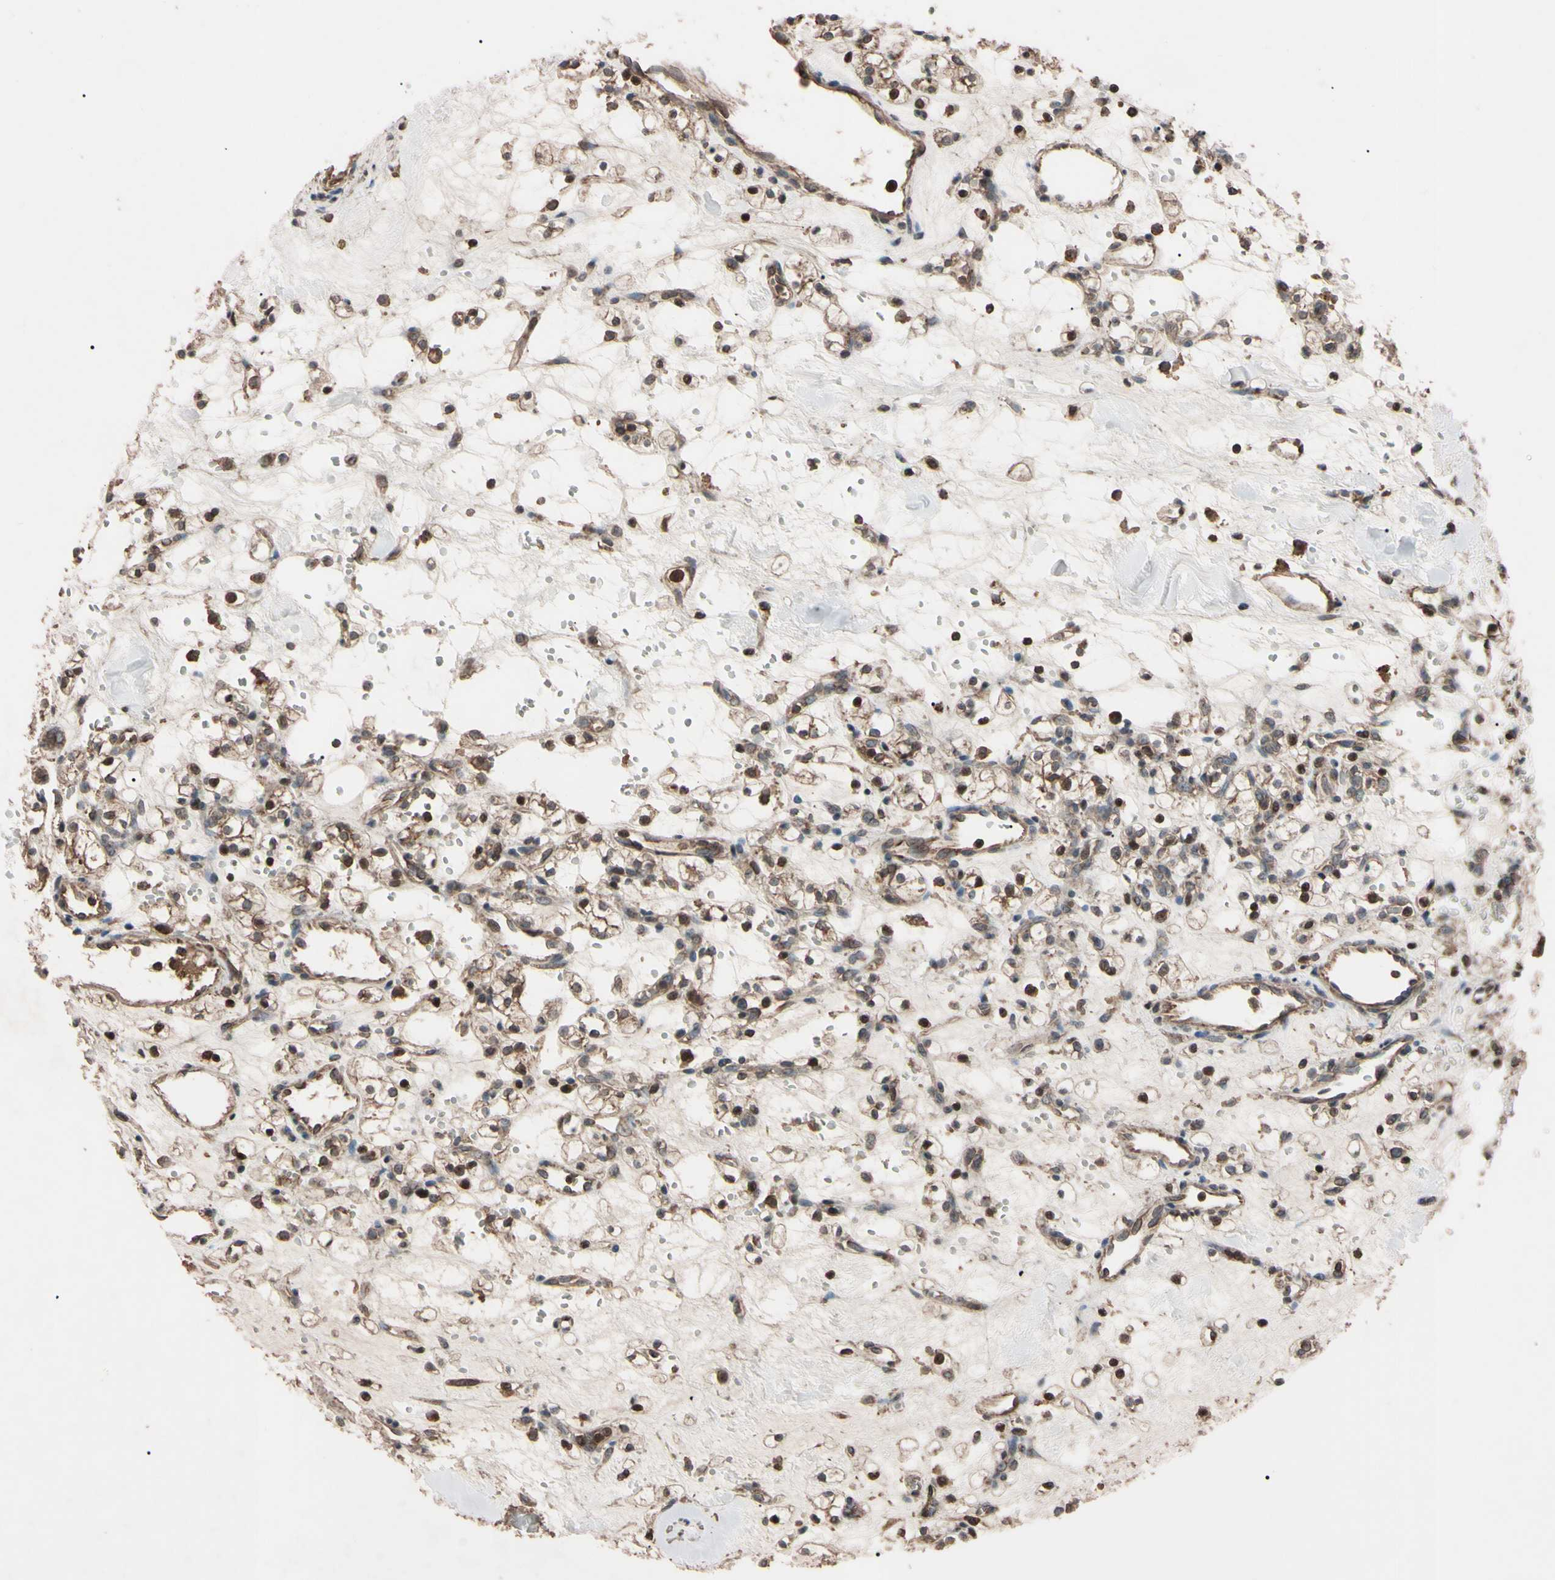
{"staining": {"intensity": "moderate", "quantity": ">75%", "location": "nuclear"}, "tissue": "renal cancer", "cell_type": "Tumor cells", "image_type": "cancer", "snomed": [{"axis": "morphology", "description": "Adenocarcinoma, NOS"}, {"axis": "topography", "description": "Kidney"}], "caption": "Brown immunohistochemical staining in renal cancer (adenocarcinoma) demonstrates moderate nuclear positivity in approximately >75% of tumor cells. (IHC, brightfield microscopy, high magnification).", "gene": "TNFRSF1A", "patient": {"sex": "female", "age": 60}}